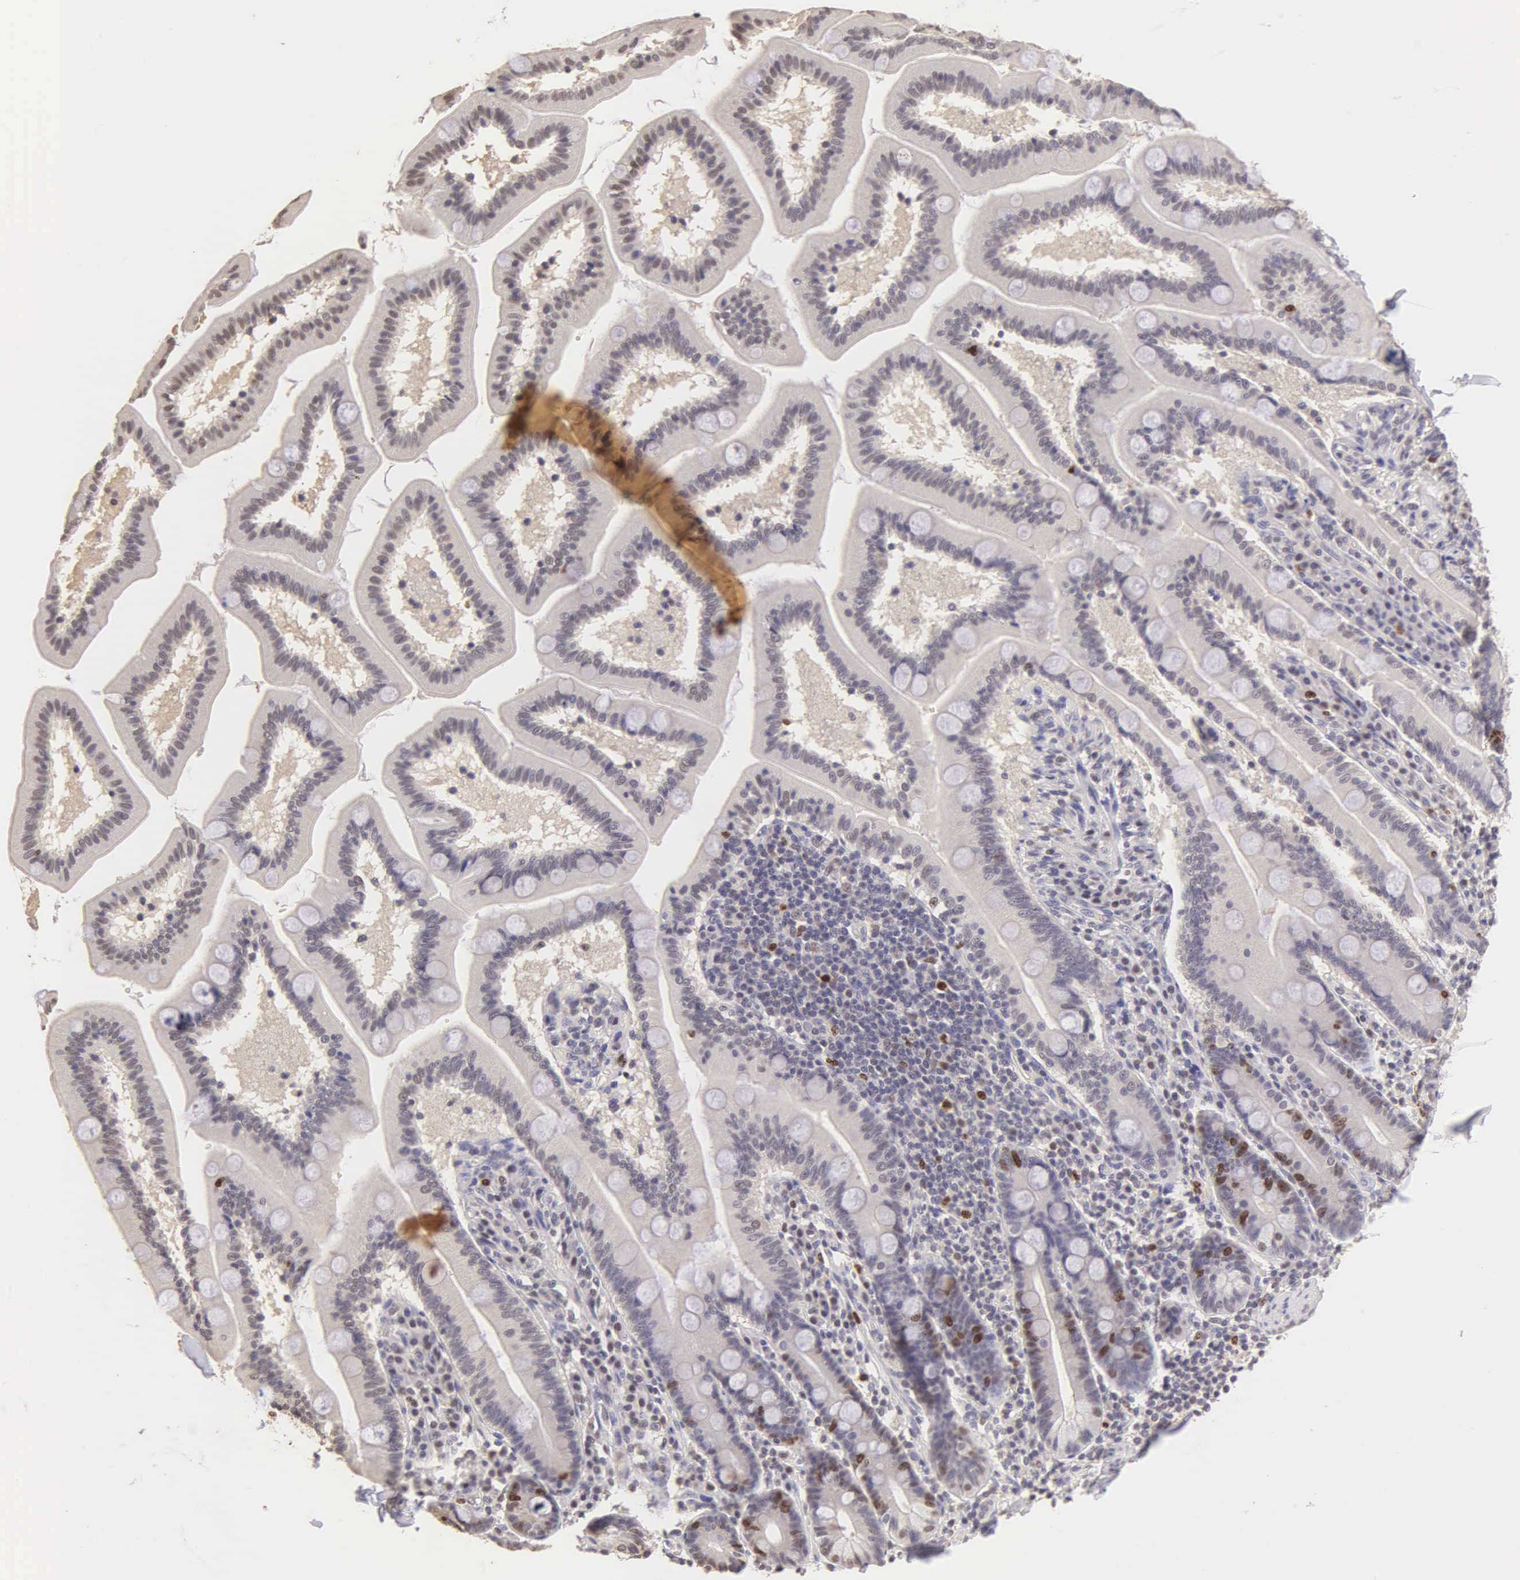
{"staining": {"intensity": "negative", "quantity": "none", "location": "none"}, "tissue": "adipose tissue", "cell_type": "Adipocytes", "image_type": "normal", "snomed": [{"axis": "morphology", "description": "Normal tissue, NOS"}, {"axis": "topography", "description": "Duodenum"}], "caption": "This is an immunohistochemistry (IHC) histopathology image of unremarkable human adipose tissue. There is no positivity in adipocytes.", "gene": "MKI67", "patient": {"sex": "male", "age": 63}}